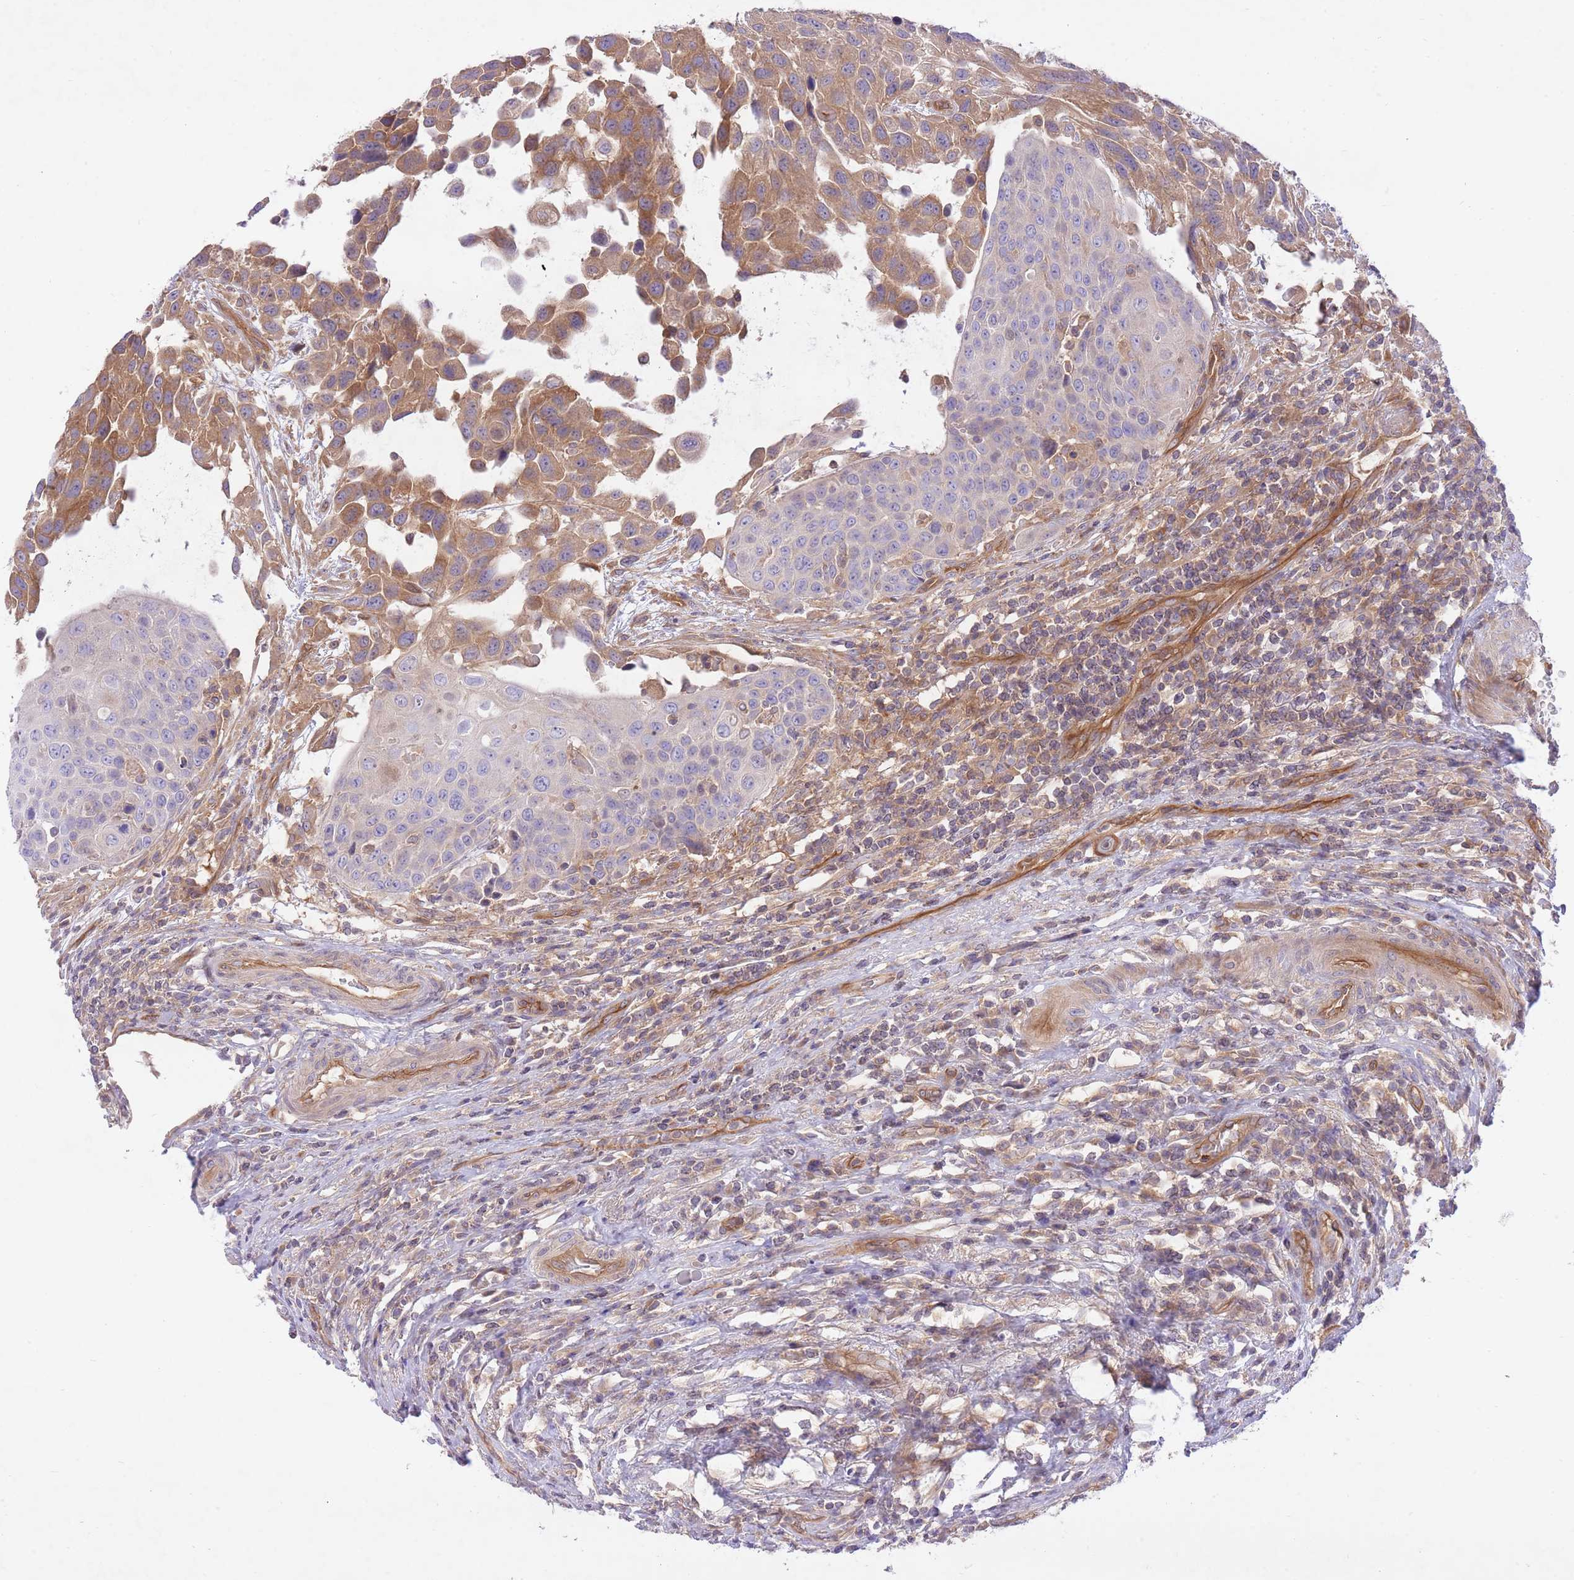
{"staining": {"intensity": "moderate", "quantity": "<25%", "location": "cytoplasmic/membranous"}, "tissue": "urothelial cancer", "cell_type": "Tumor cells", "image_type": "cancer", "snomed": [{"axis": "morphology", "description": "Urothelial carcinoma, High grade"}, {"axis": "topography", "description": "Urinary bladder"}], "caption": "Urothelial carcinoma (high-grade) stained with immunohistochemistry (IHC) shows moderate cytoplasmic/membranous expression in approximately <25% of tumor cells.", "gene": "PREP", "patient": {"sex": "female", "age": 70}}